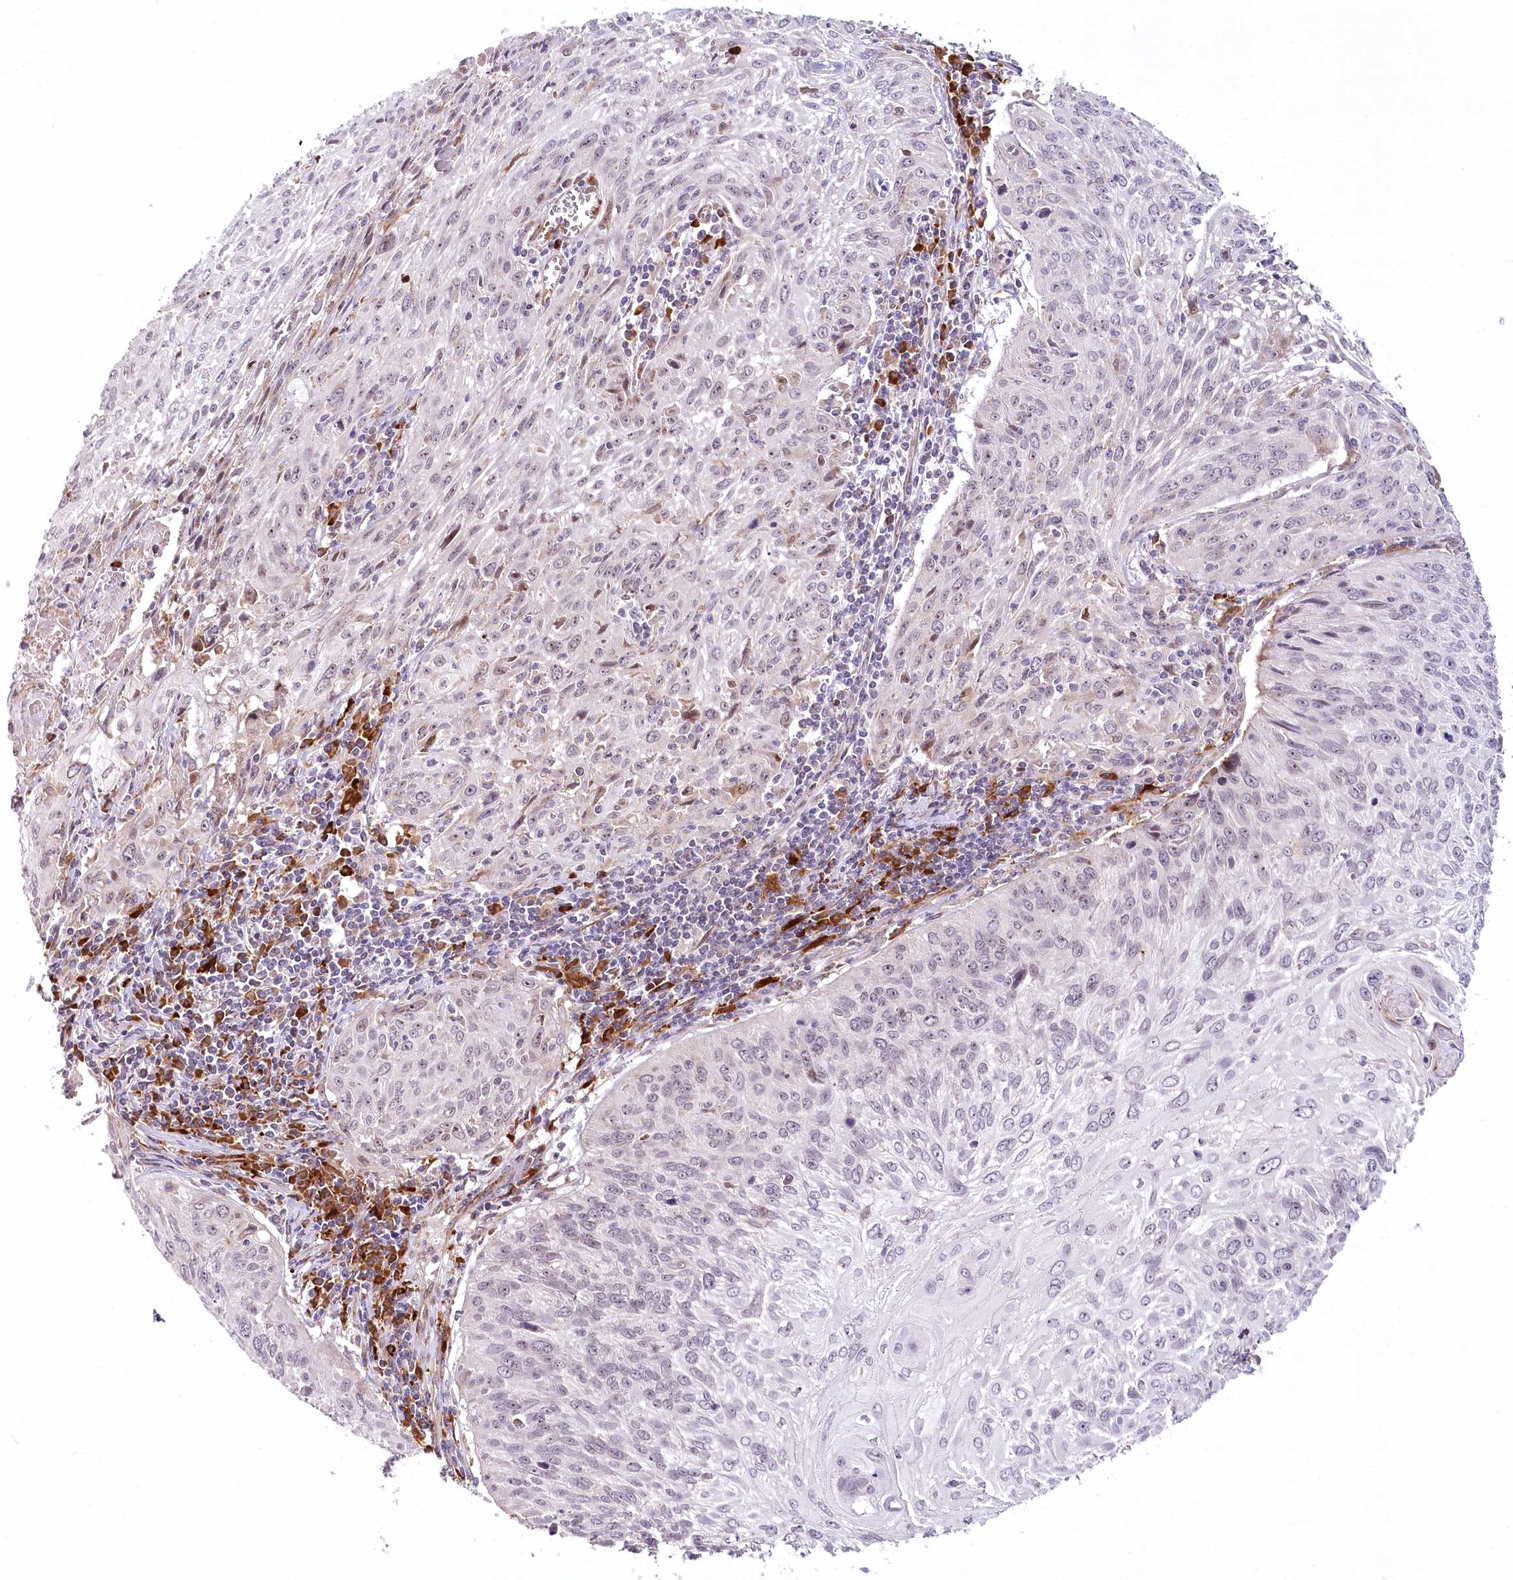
{"staining": {"intensity": "negative", "quantity": "none", "location": "none"}, "tissue": "cervical cancer", "cell_type": "Tumor cells", "image_type": "cancer", "snomed": [{"axis": "morphology", "description": "Squamous cell carcinoma, NOS"}, {"axis": "topography", "description": "Cervix"}], "caption": "Tumor cells are negative for brown protein staining in squamous cell carcinoma (cervical).", "gene": "WDR36", "patient": {"sex": "female", "age": 51}}